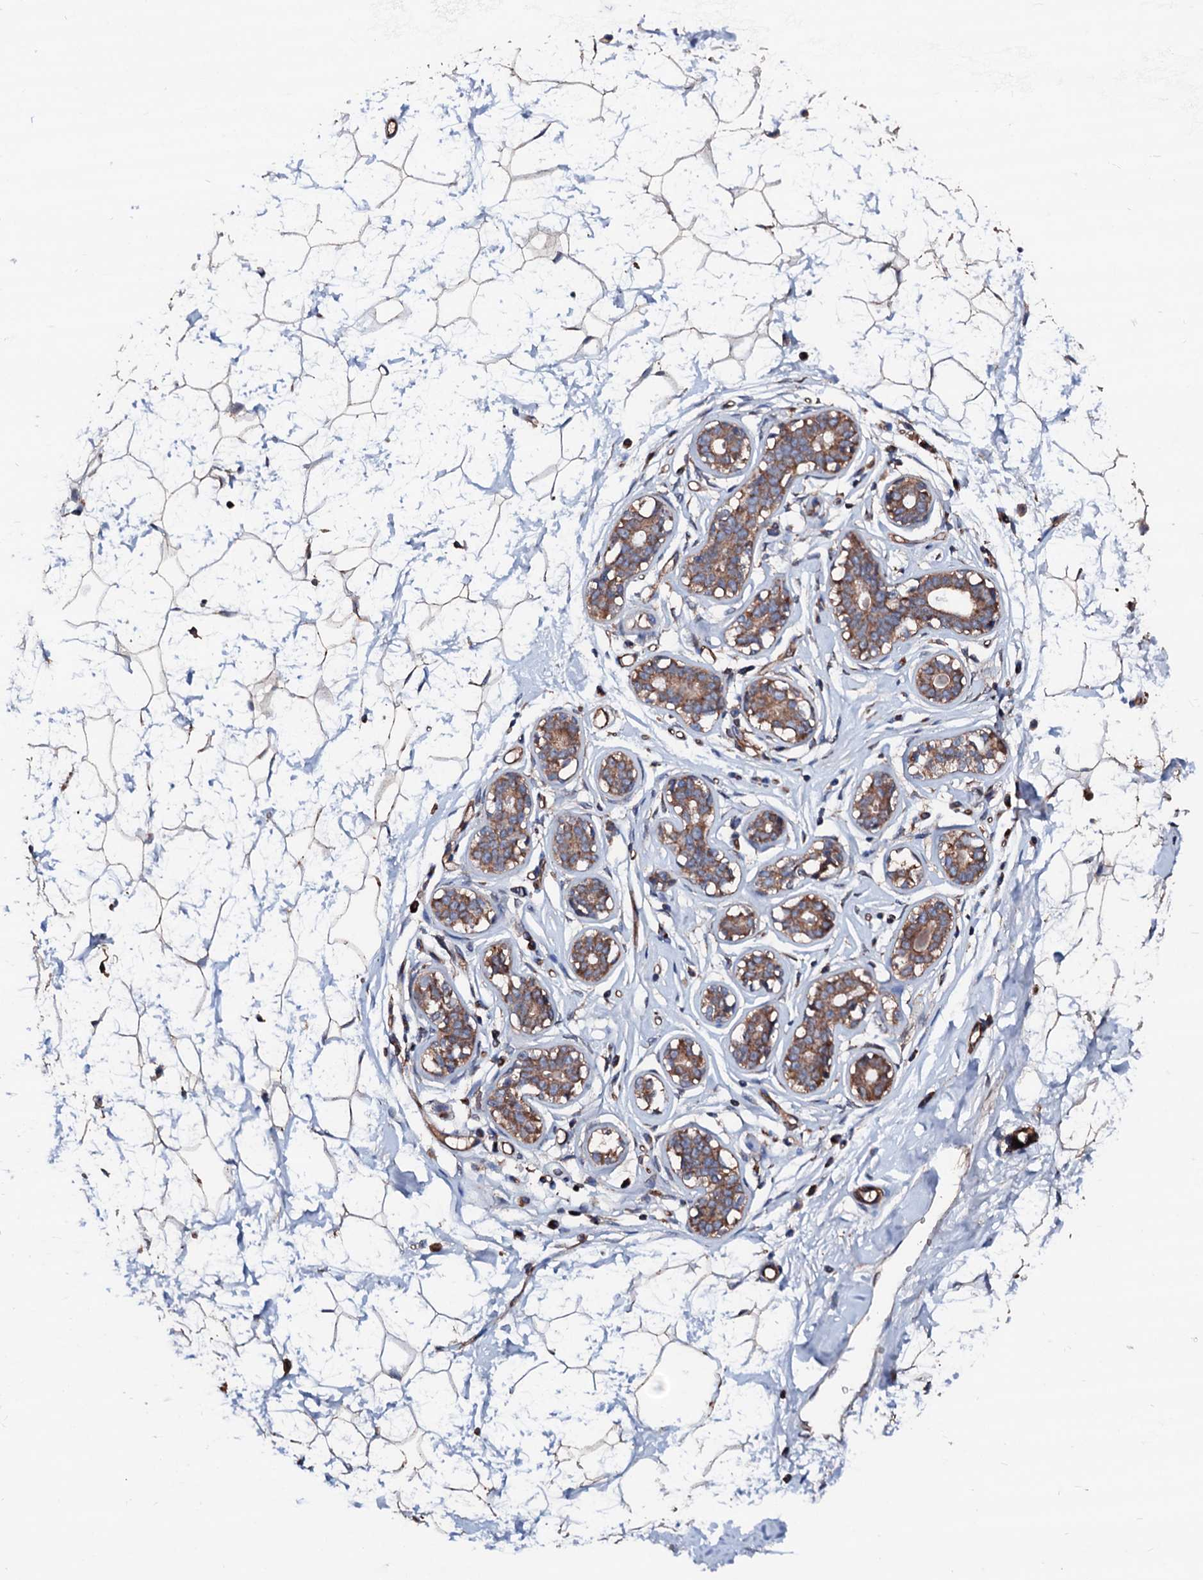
{"staining": {"intensity": "weak", "quantity": ">75%", "location": "cytoplasmic/membranous"}, "tissue": "breast", "cell_type": "Adipocytes", "image_type": "normal", "snomed": [{"axis": "morphology", "description": "Normal tissue, NOS"}, {"axis": "morphology", "description": "Adenoma, NOS"}, {"axis": "topography", "description": "Breast"}], "caption": "Immunohistochemistry (IHC) (DAB) staining of benign human breast displays weak cytoplasmic/membranous protein staining in about >75% of adipocytes.", "gene": "TBCEL", "patient": {"sex": "female", "age": 23}}